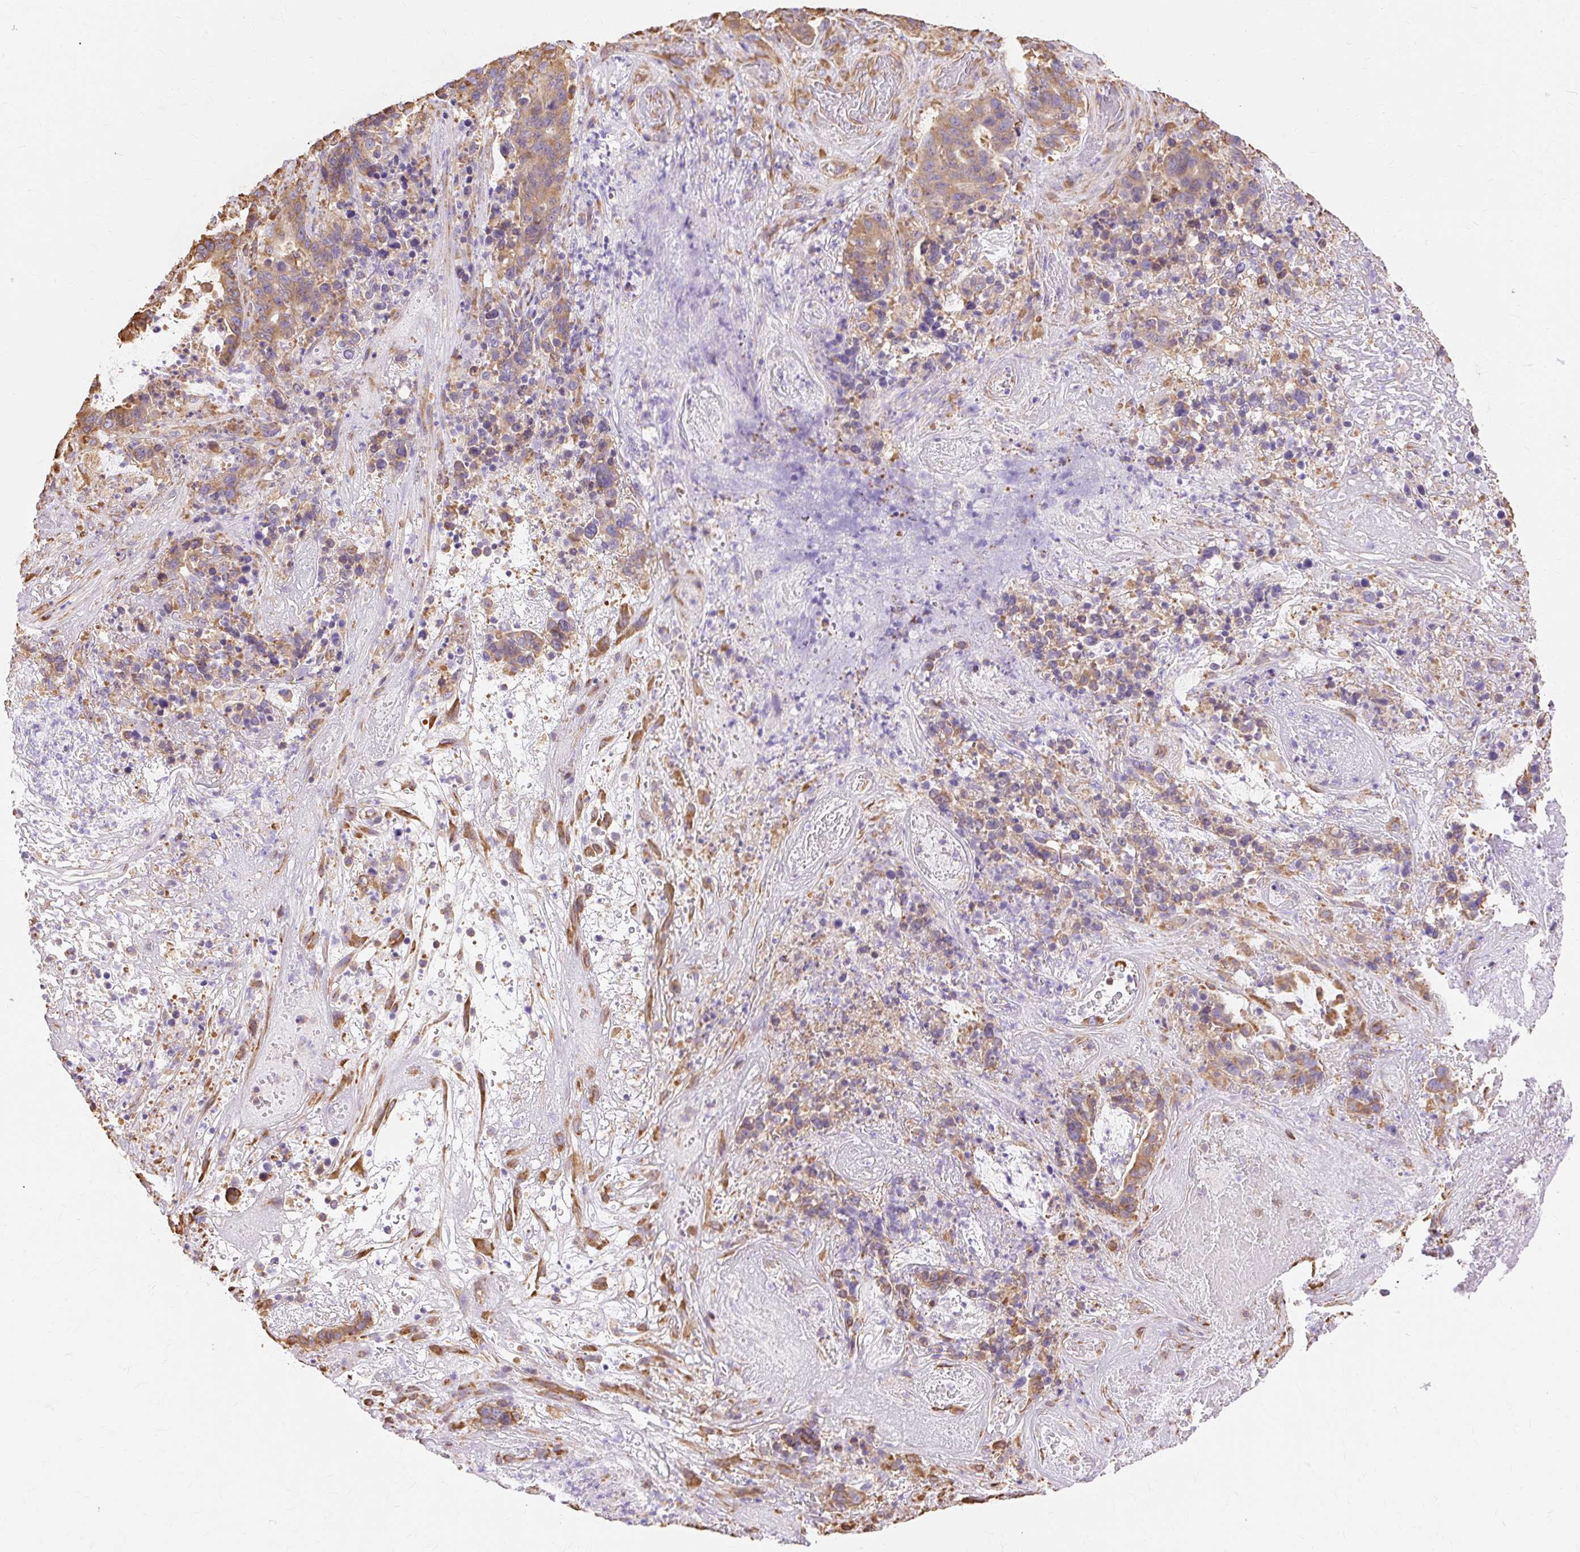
{"staining": {"intensity": "moderate", "quantity": "25%-75%", "location": "cytoplasmic/membranous"}, "tissue": "stomach cancer", "cell_type": "Tumor cells", "image_type": "cancer", "snomed": [{"axis": "morphology", "description": "Normal tissue, NOS"}, {"axis": "morphology", "description": "Adenocarcinoma, NOS"}, {"axis": "topography", "description": "Stomach"}], "caption": "Stomach adenocarcinoma stained with DAB (3,3'-diaminobenzidine) immunohistochemistry displays medium levels of moderate cytoplasmic/membranous staining in about 25%-75% of tumor cells. The protein is stained brown, and the nuclei are stained in blue (DAB IHC with brightfield microscopy, high magnification).", "gene": "RPS17", "patient": {"sex": "female", "age": 64}}